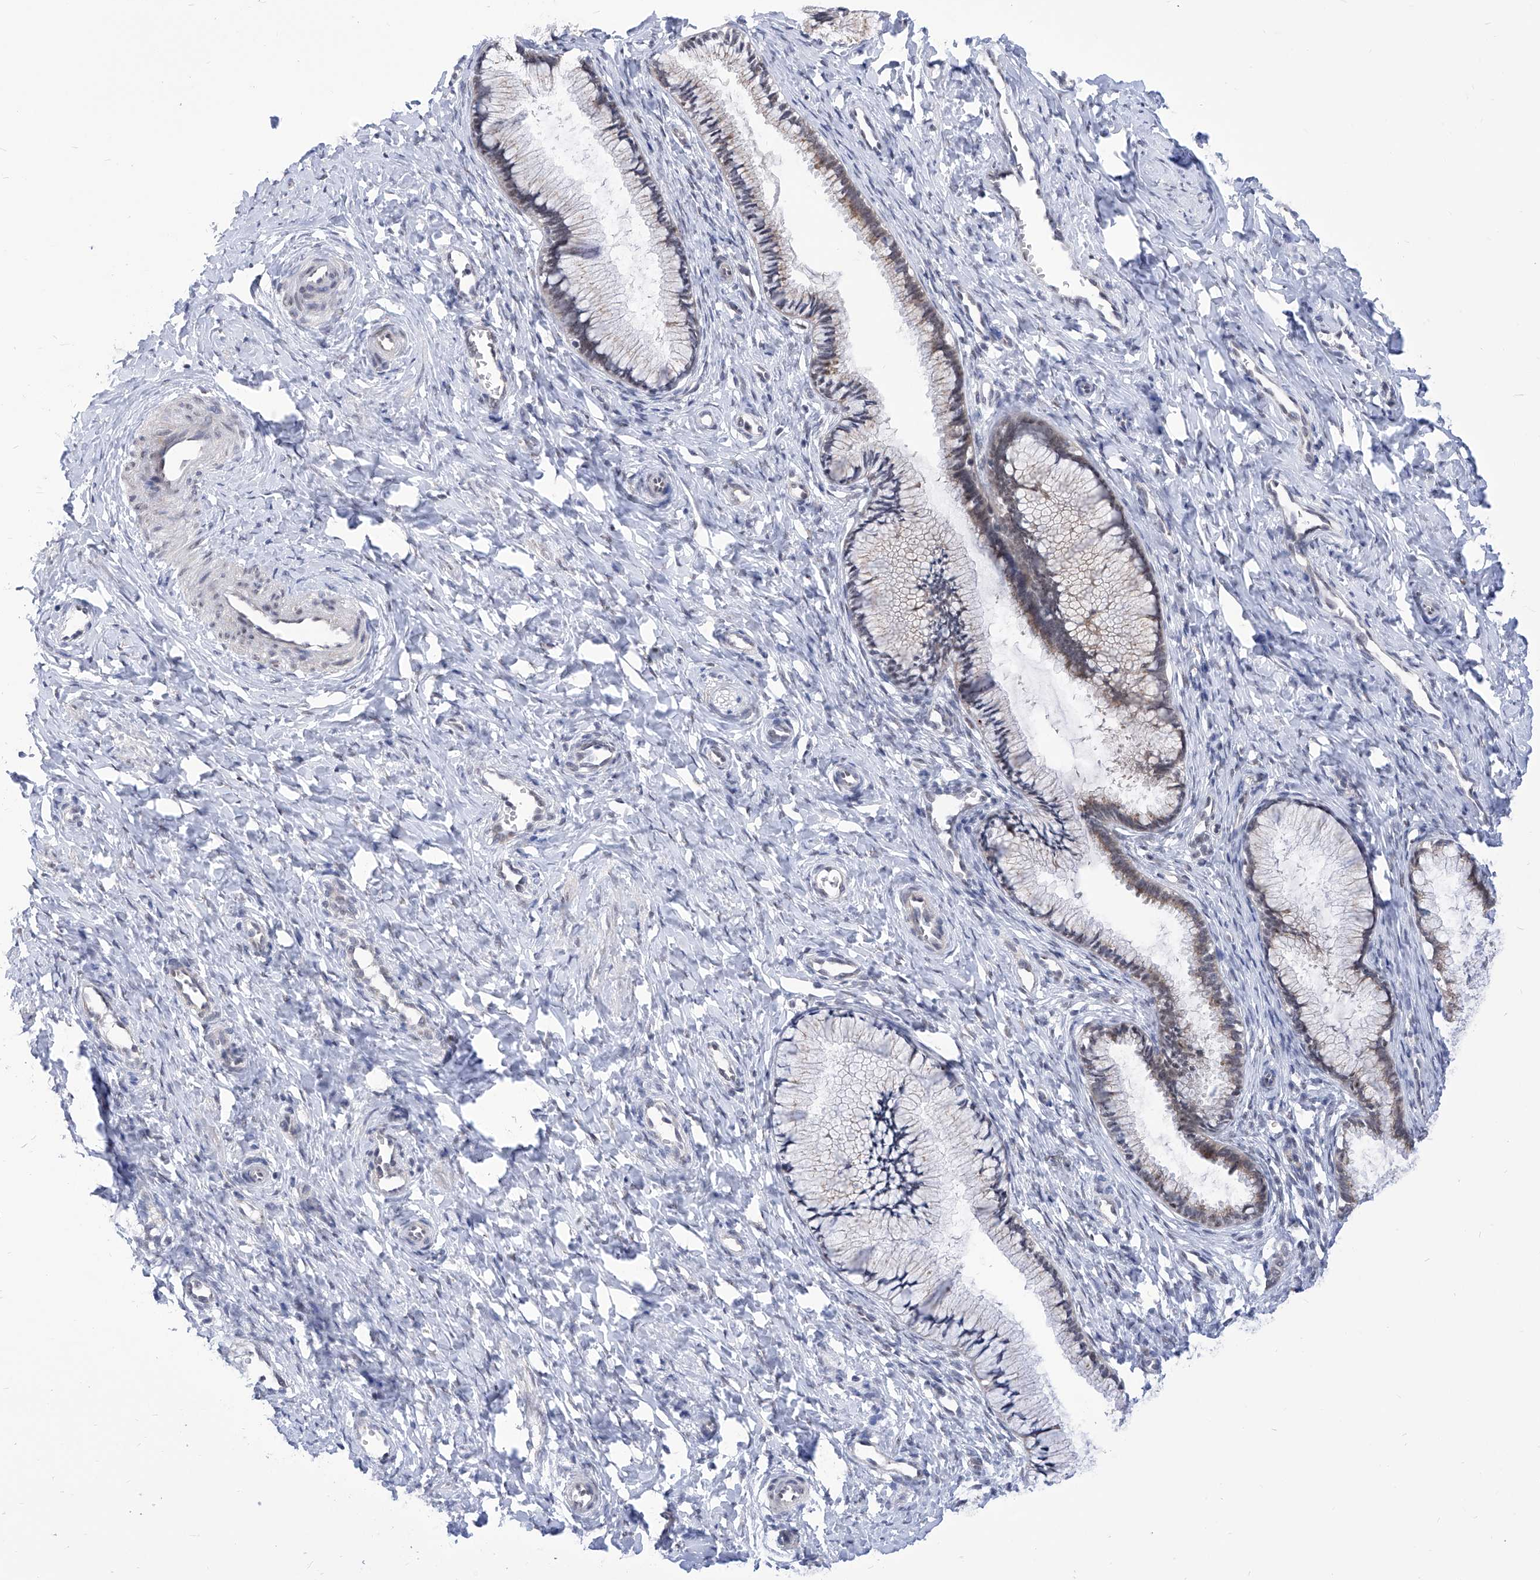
{"staining": {"intensity": "moderate", "quantity": "25%-75%", "location": "cytoplasmic/membranous,nuclear"}, "tissue": "cervix", "cell_type": "Glandular cells", "image_type": "normal", "snomed": [{"axis": "morphology", "description": "Normal tissue, NOS"}, {"axis": "topography", "description": "Cervix"}], "caption": "IHC photomicrograph of normal cervix: cervix stained using immunohistochemistry reveals medium levels of moderate protein expression localized specifically in the cytoplasmic/membranous,nuclear of glandular cells, appearing as a cytoplasmic/membranous,nuclear brown color.", "gene": "SART1", "patient": {"sex": "female", "age": 27}}